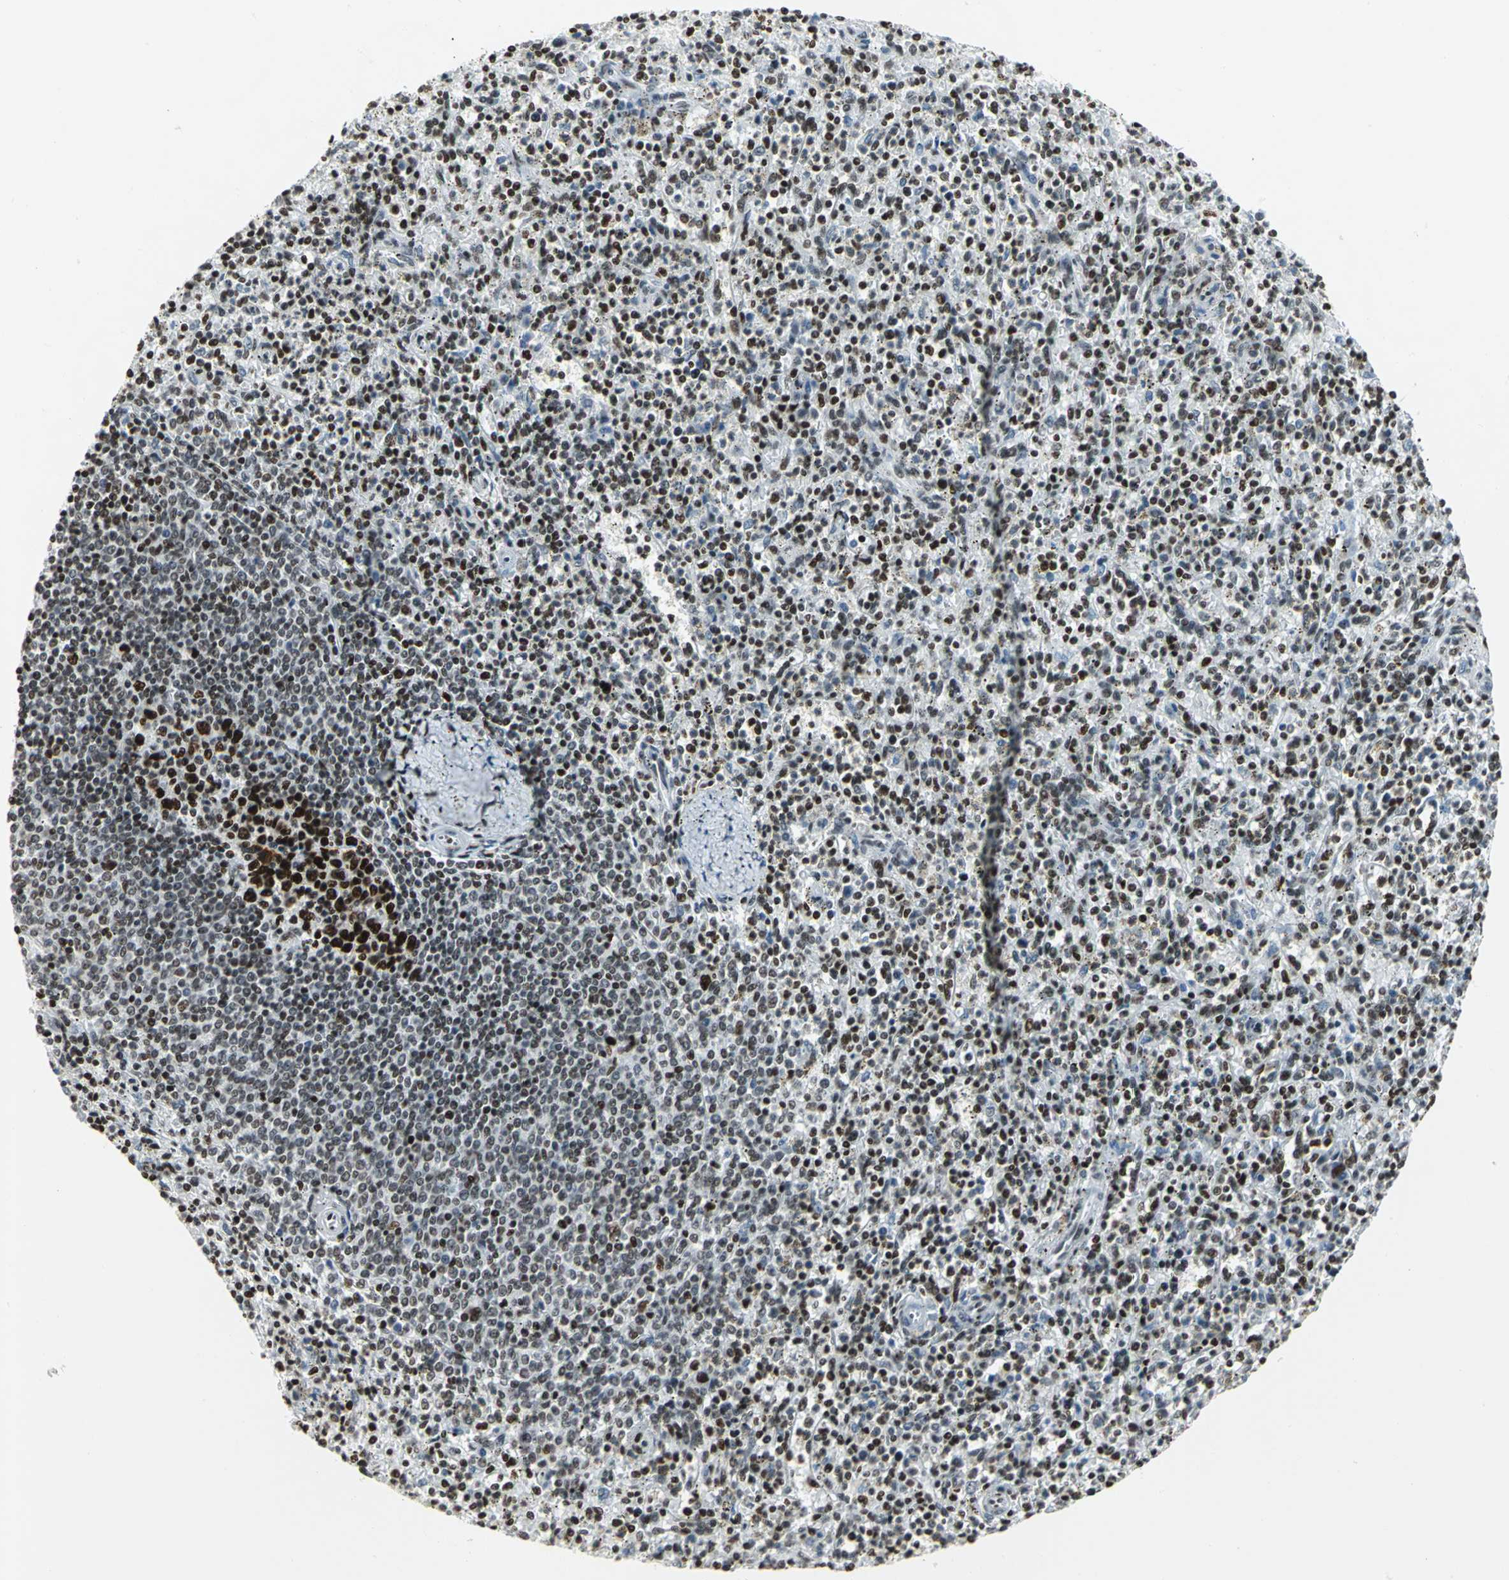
{"staining": {"intensity": "strong", "quantity": ">75%", "location": "nuclear"}, "tissue": "spleen", "cell_type": "Cells in red pulp", "image_type": "normal", "snomed": [{"axis": "morphology", "description": "Normal tissue, NOS"}, {"axis": "topography", "description": "Spleen"}], "caption": "Protein analysis of benign spleen reveals strong nuclear expression in about >75% of cells in red pulp.", "gene": "HNRNPD", "patient": {"sex": "male", "age": 72}}